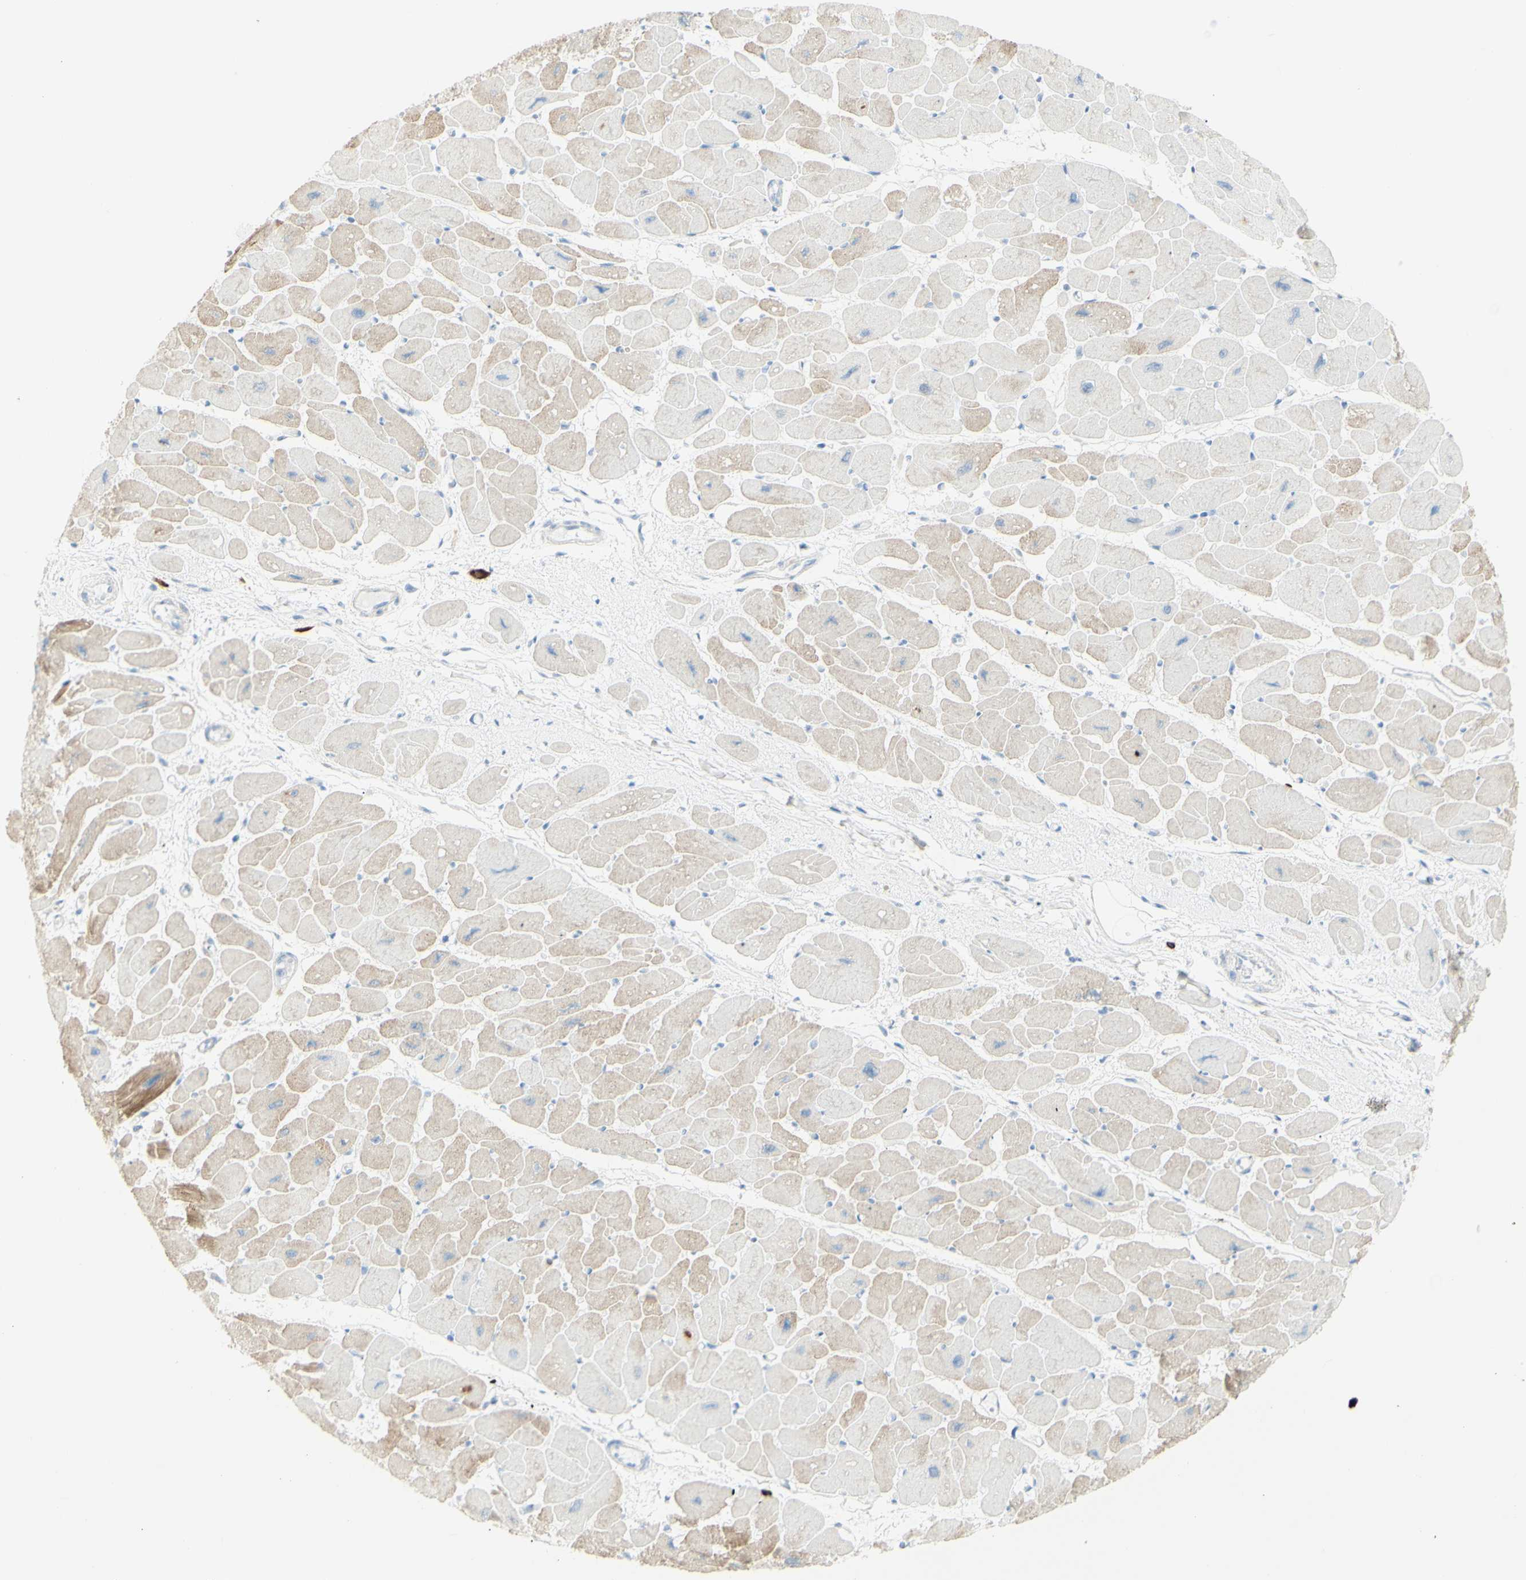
{"staining": {"intensity": "moderate", "quantity": "25%-75%", "location": "cytoplasmic/membranous"}, "tissue": "heart muscle", "cell_type": "Cardiomyocytes", "image_type": "normal", "snomed": [{"axis": "morphology", "description": "Normal tissue, NOS"}, {"axis": "topography", "description": "Heart"}], "caption": "Moderate cytoplasmic/membranous positivity for a protein is seen in approximately 25%-75% of cardiomyocytes of benign heart muscle using IHC.", "gene": "LETM1", "patient": {"sex": "female", "age": 54}}